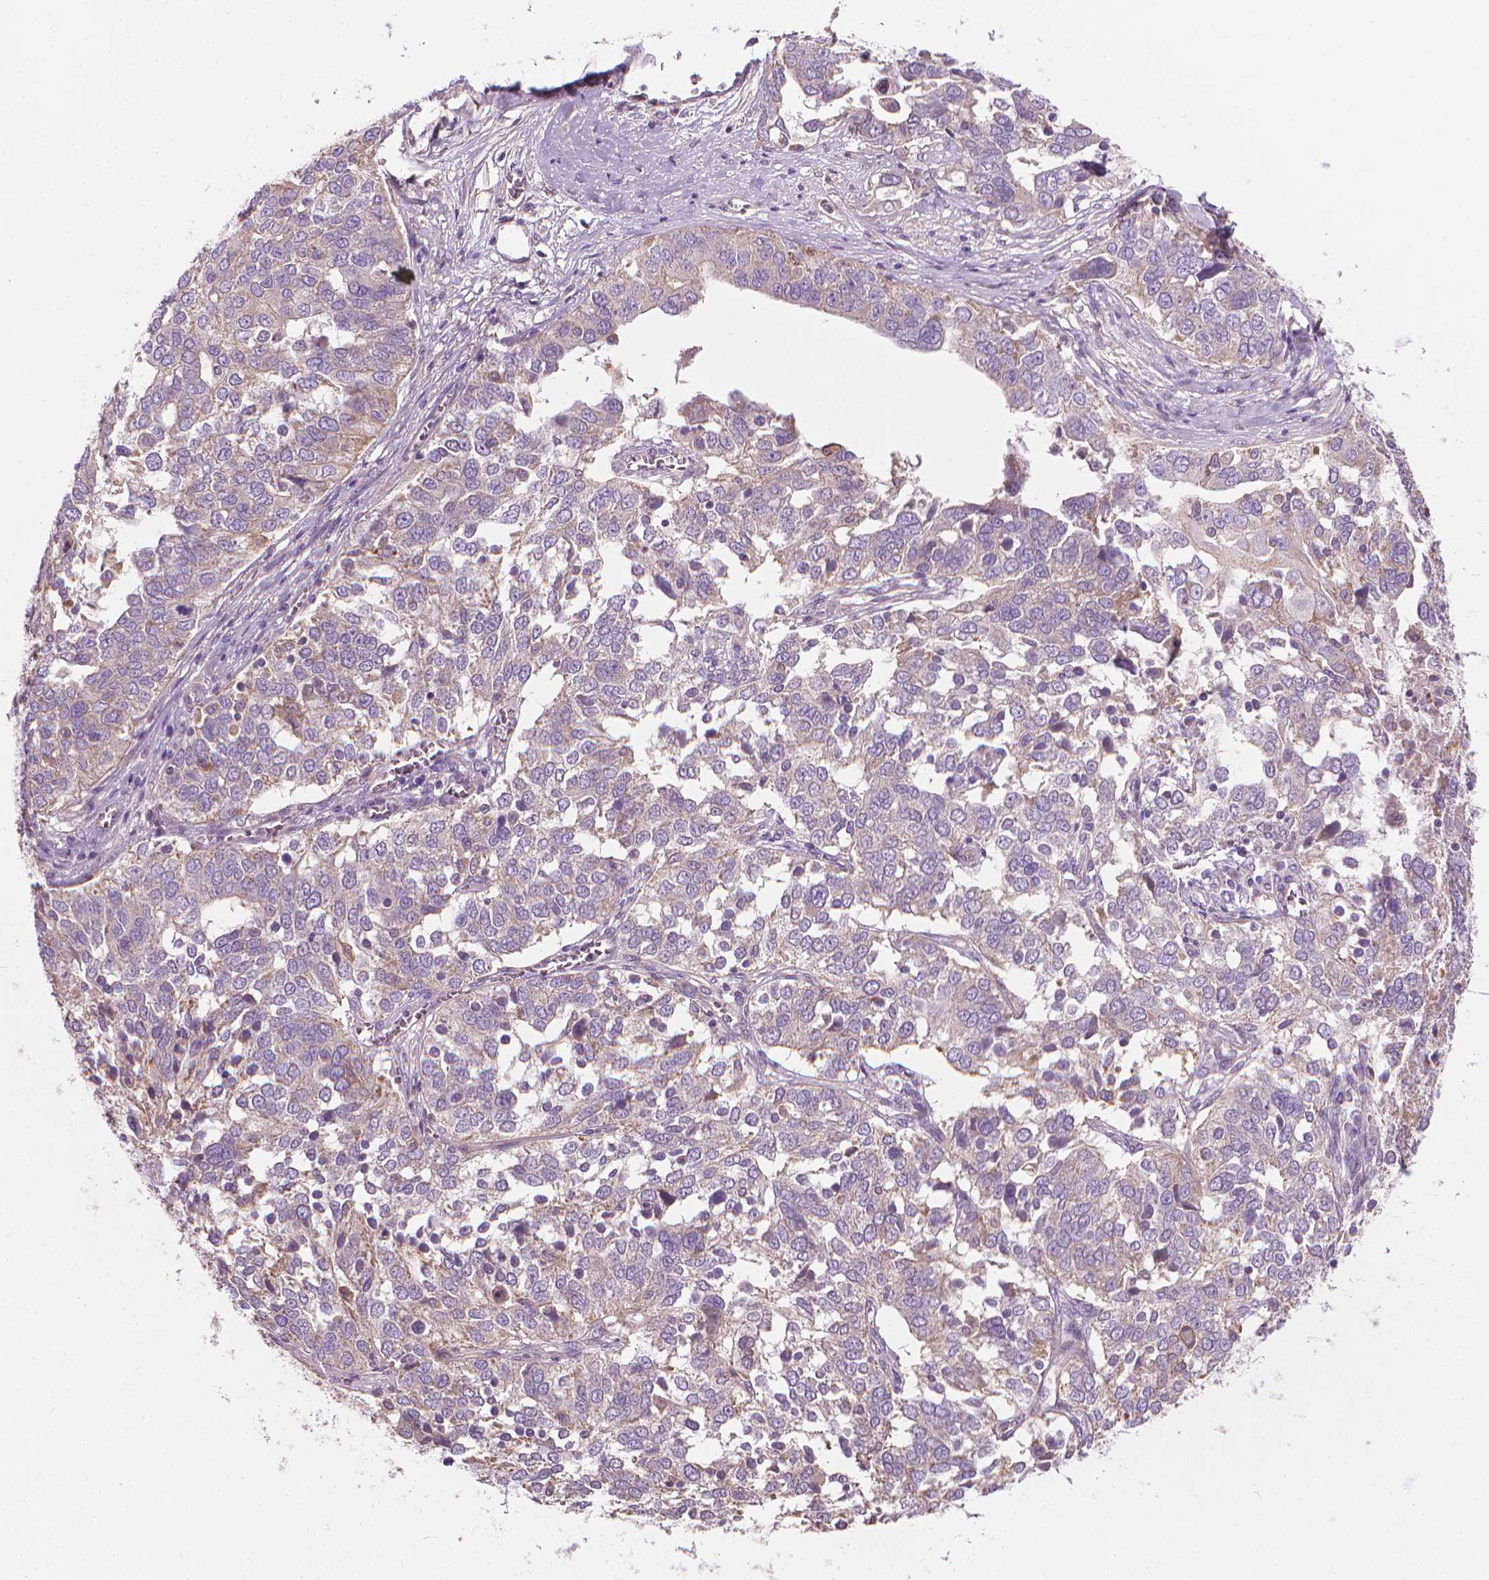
{"staining": {"intensity": "negative", "quantity": "none", "location": "none"}, "tissue": "ovarian cancer", "cell_type": "Tumor cells", "image_type": "cancer", "snomed": [{"axis": "morphology", "description": "Carcinoma, endometroid"}, {"axis": "topography", "description": "Soft tissue"}, {"axis": "topography", "description": "Ovary"}], "caption": "This is an IHC histopathology image of endometroid carcinoma (ovarian). There is no staining in tumor cells.", "gene": "RIIAD1", "patient": {"sex": "female", "age": 52}}